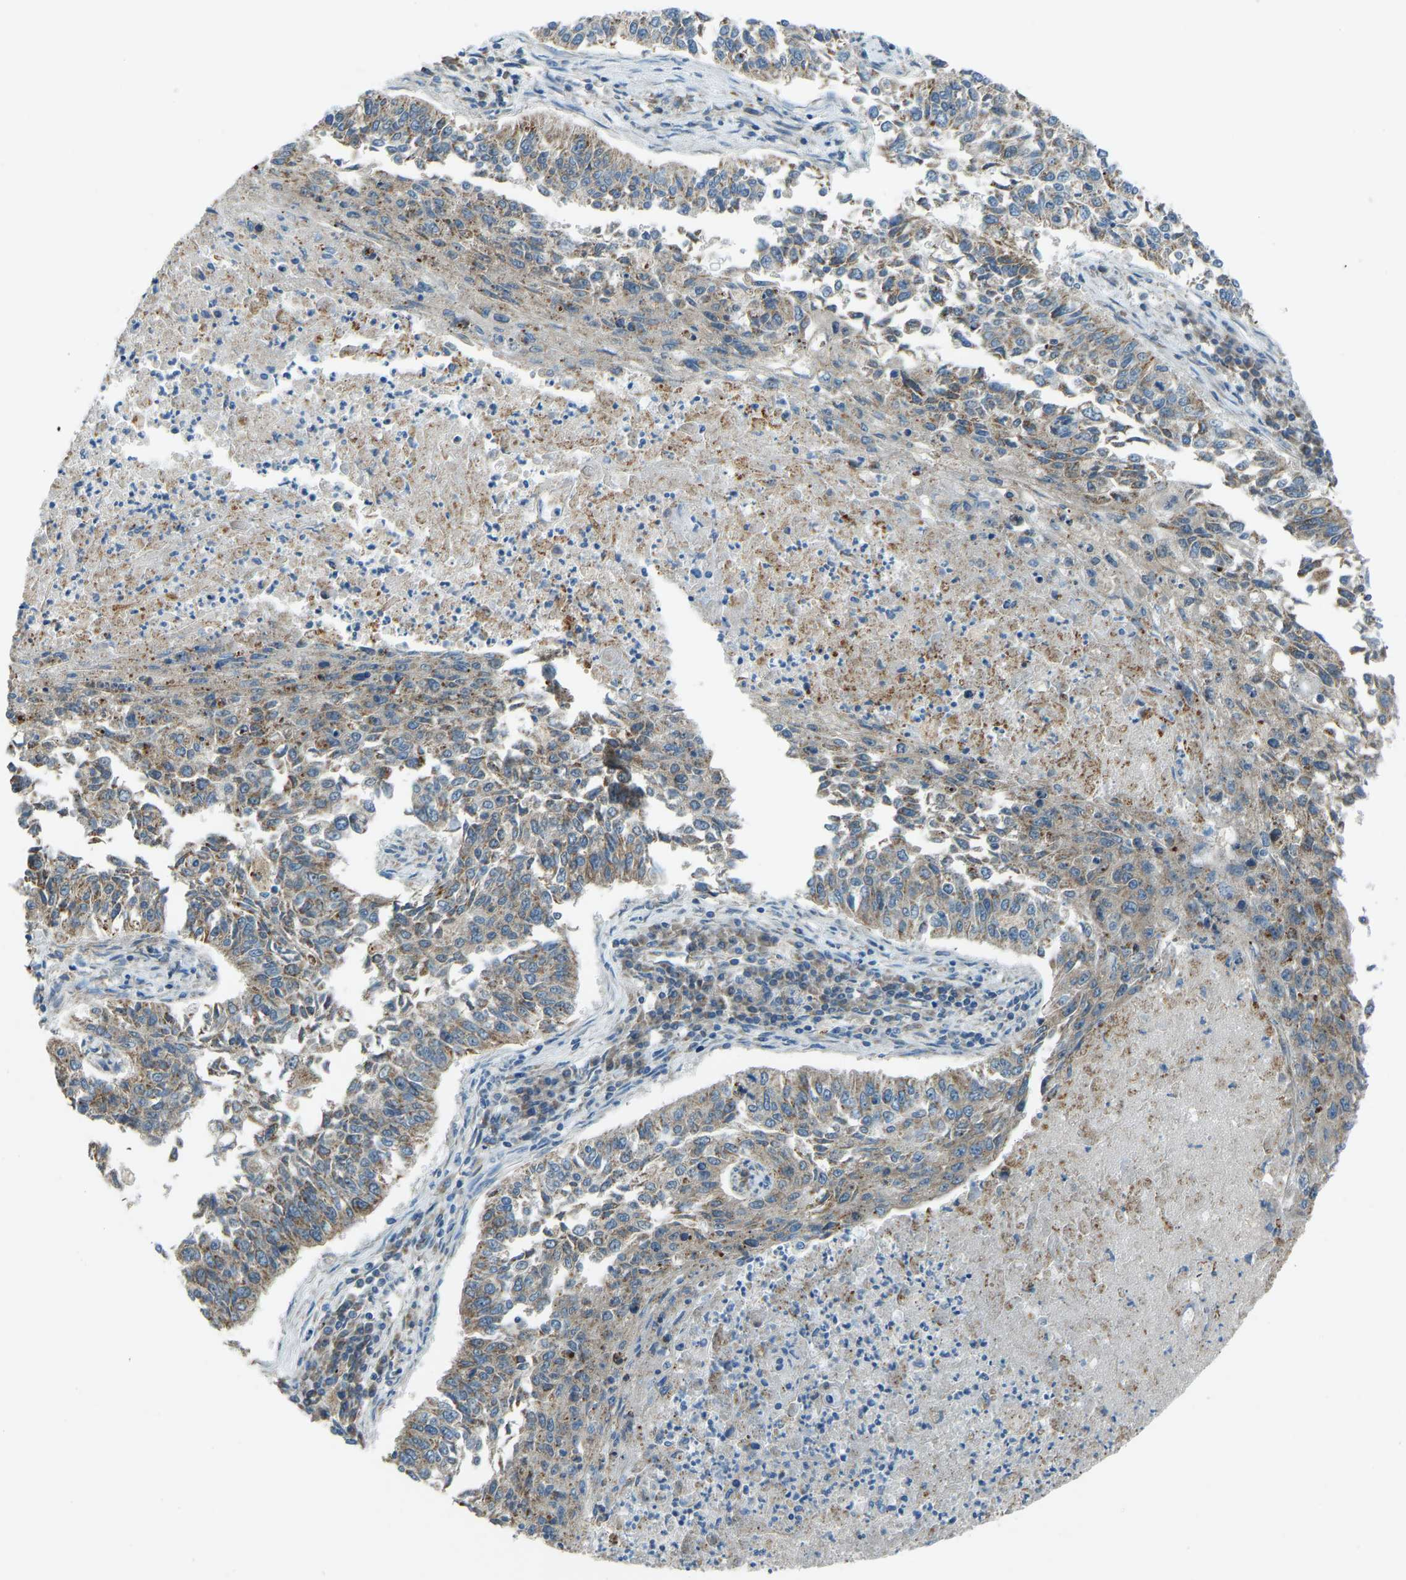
{"staining": {"intensity": "moderate", "quantity": ">75%", "location": "cytoplasmic/membranous"}, "tissue": "lung cancer", "cell_type": "Tumor cells", "image_type": "cancer", "snomed": [{"axis": "morphology", "description": "Normal tissue, NOS"}, {"axis": "morphology", "description": "Squamous cell carcinoma, NOS"}, {"axis": "topography", "description": "Cartilage tissue"}, {"axis": "topography", "description": "Bronchus"}, {"axis": "topography", "description": "Lung"}], "caption": "Squamous cell carcinoma (lung) was stained to show a protein in brown. There is medium levels of moderate cytoplasmic/membranous expression in approximately >75% of tumor cells.", "gene": "STAU2", "patient": {"sex": "female", "age": 49}}